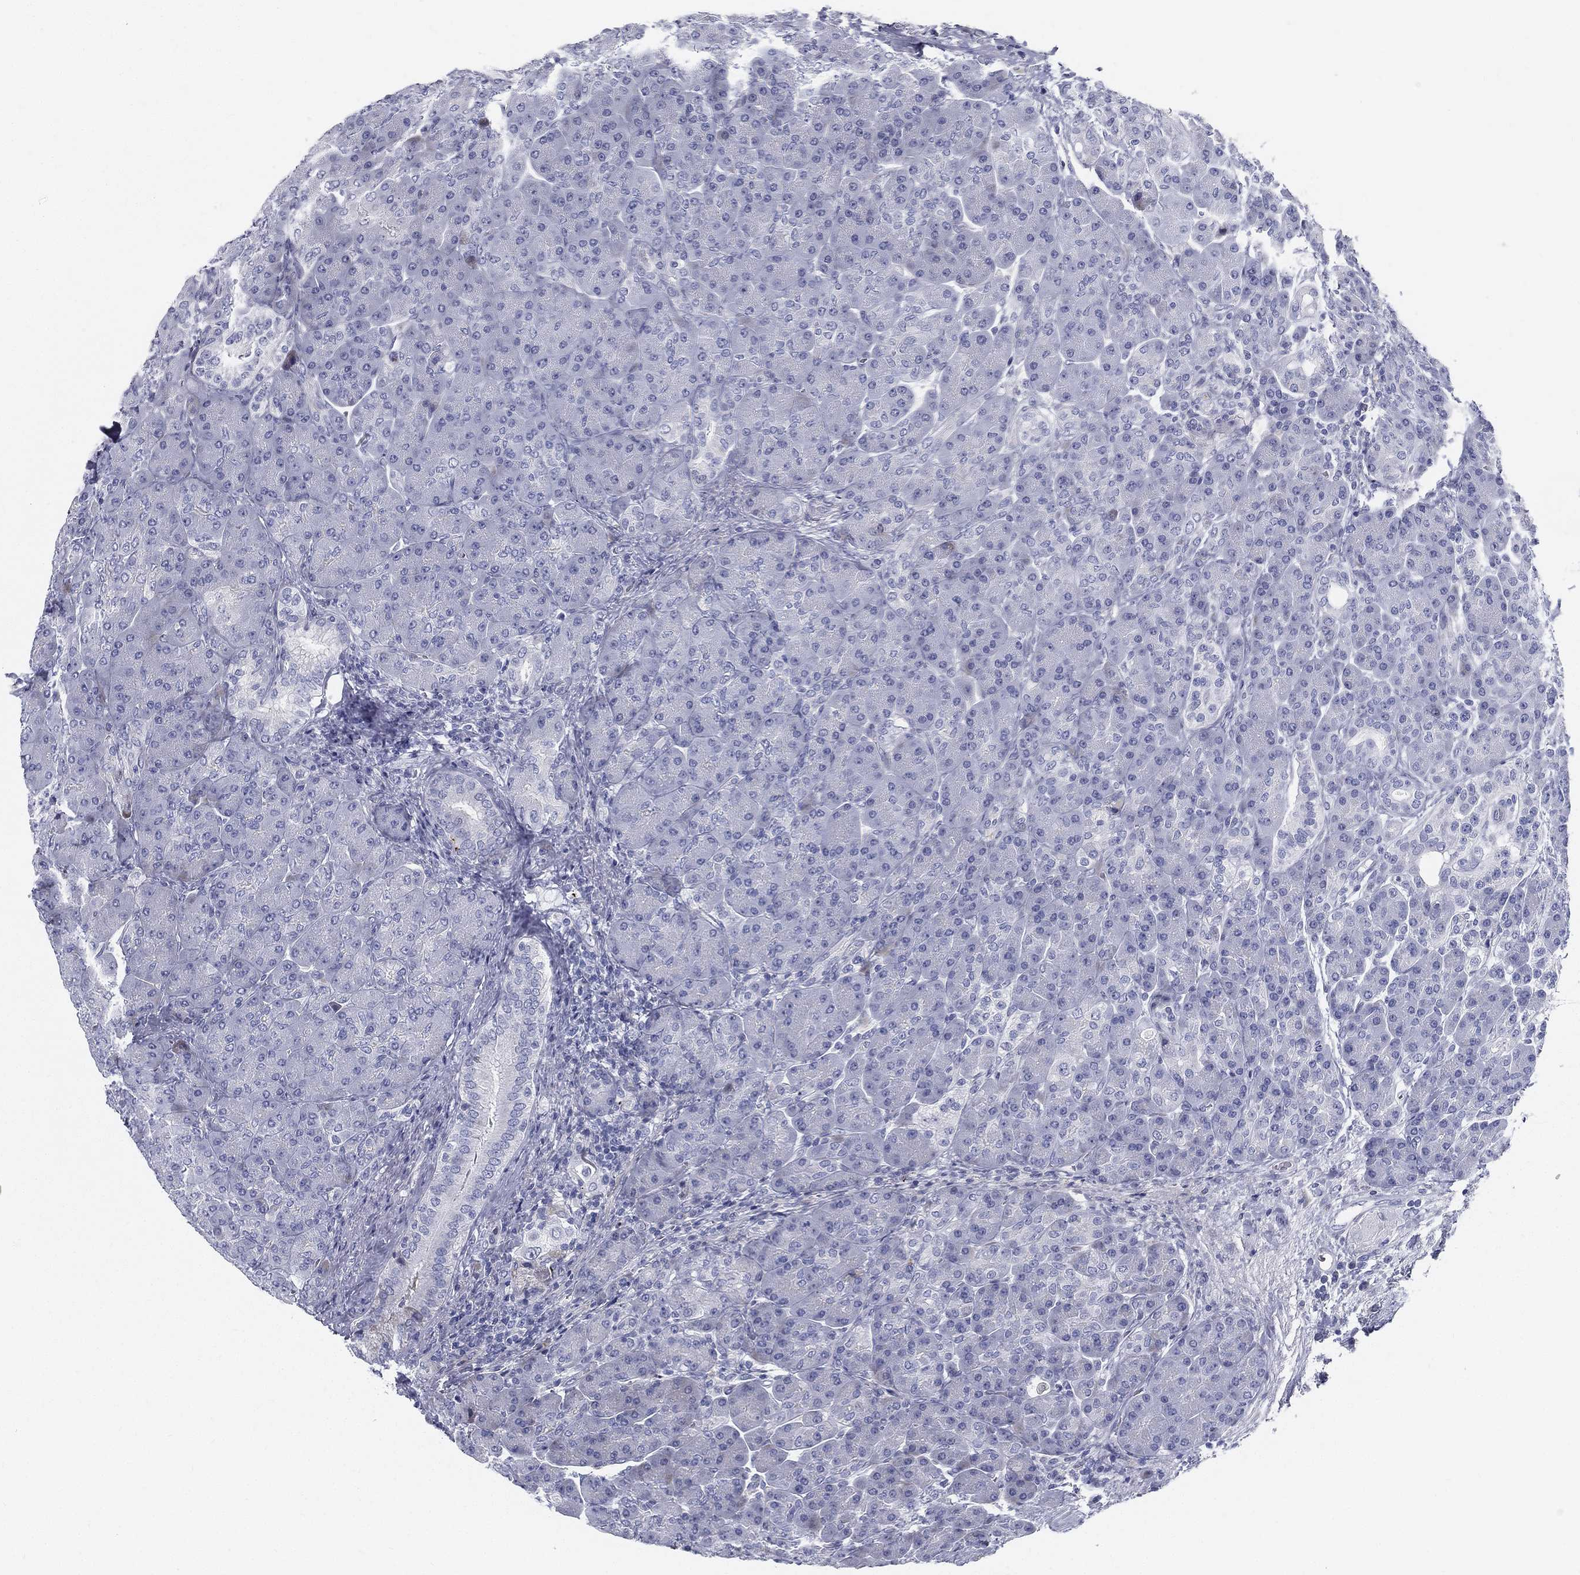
{"staining": {"intensity": "weak", "quantity": "<25%", "location": "cytoplasmic/membranous"}, "tissue": "pancreas", "cell_type": "Exocrine glandular cells", "image_type": "normal", "snomed": [{"axis": "morphology", "description": "Normal tissue, NOS"}, {"axis": "topography", "description": "Pancreas"}], "caption": "DAB immunohistochemical staining of unremarkable human pancreas demonstrates no significant expression in exocrine glandular cells. (Stains: DAB (3,3'-diaminobenzidine) immunohistochemistry (IHC) with hematoxylin counter stain, Microscopy: brightfield microscopy at high magnification).", "gene": "SPPL2C", "patient": {"sex": "male", "age": 70}}